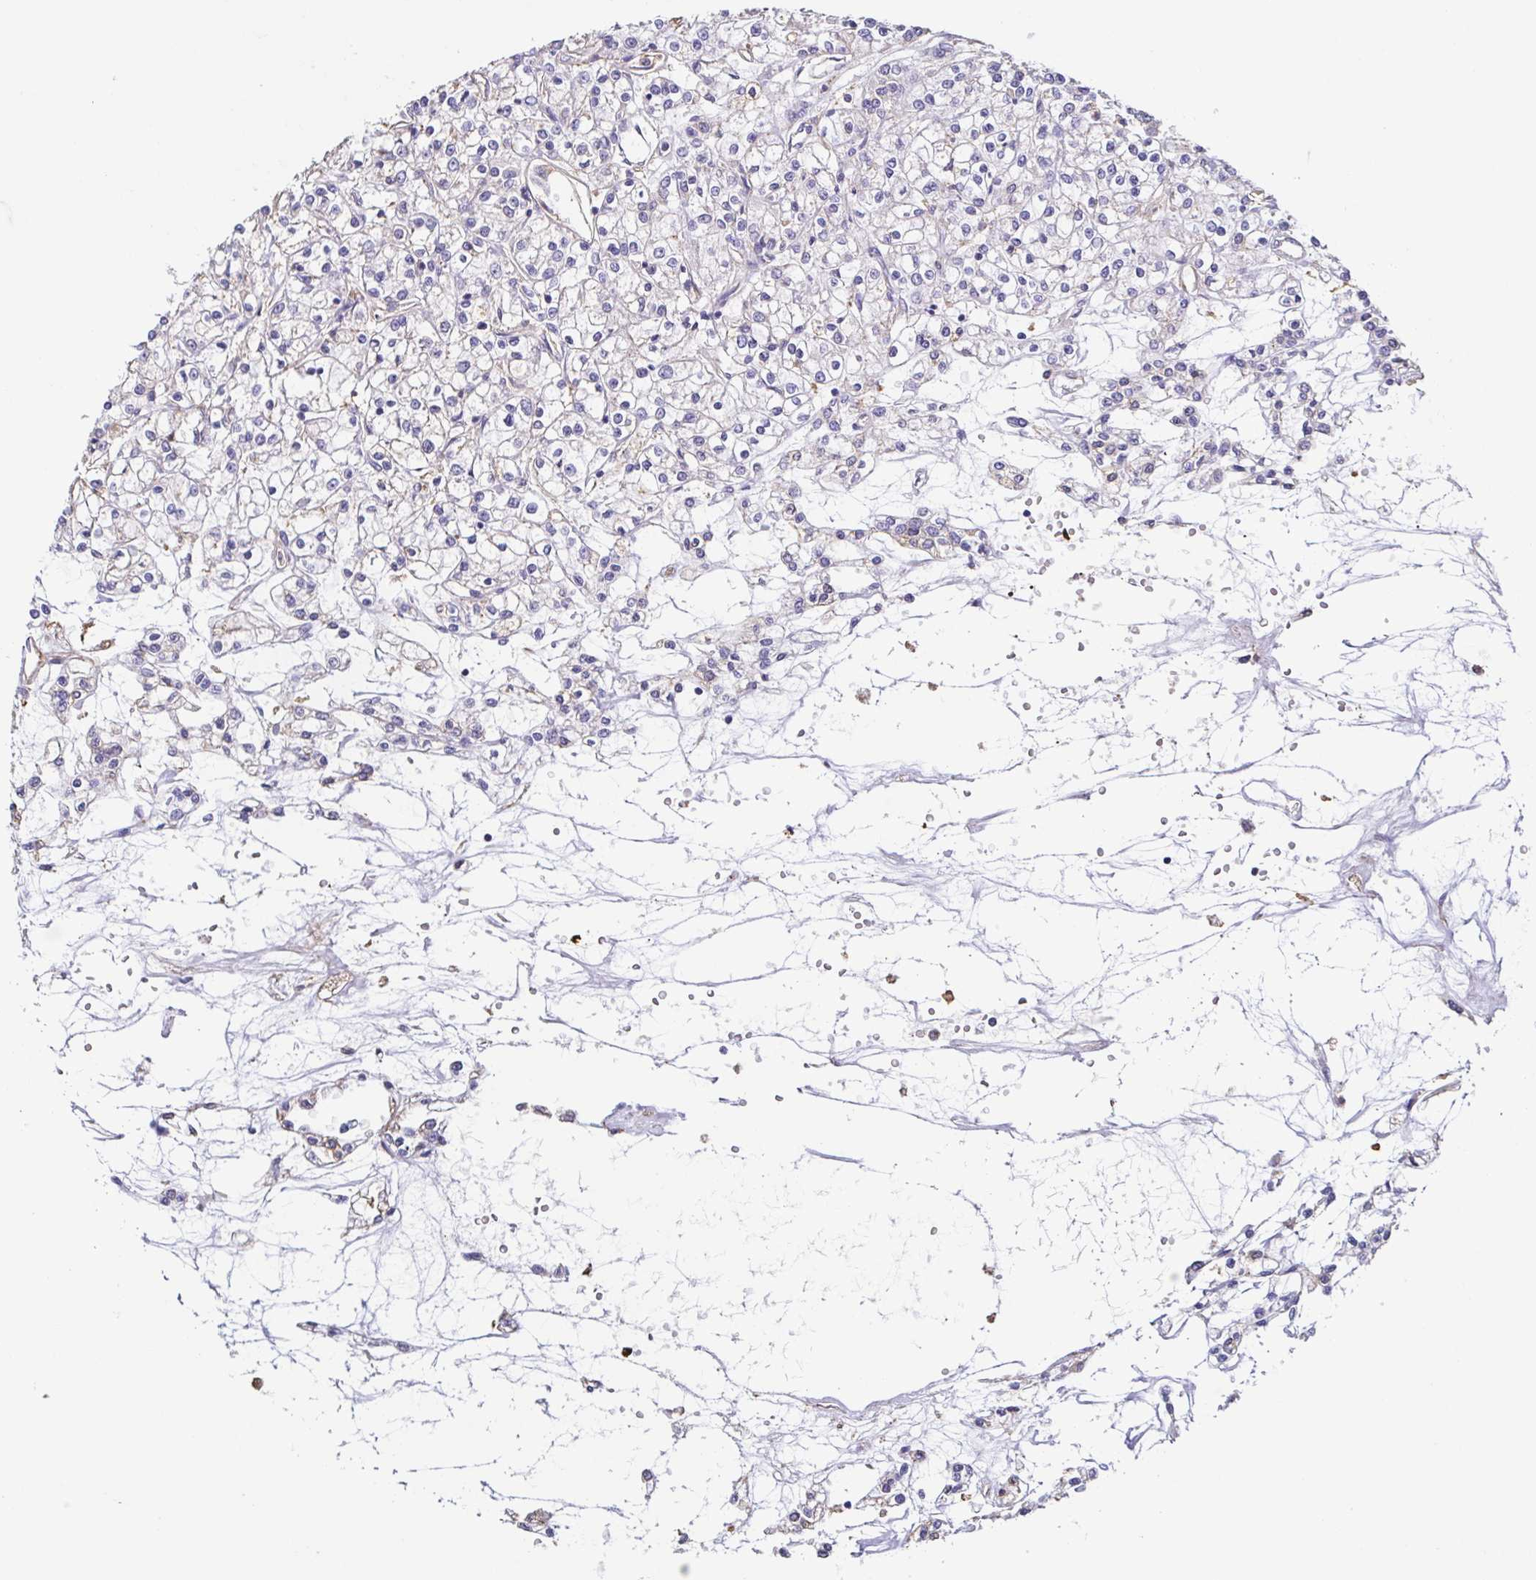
{"staining": {"intensity": "negative", "quantity": "none", "location": "none"}, "tissue": "renal cancer", "cell_type": "Tumor cells", "image_type": "cancer", "snomed": [{"axis": "morphology", "description": "Adenocarcinoma, NOS"}, {"axis": "topography", "description": "Kidney"}], "caption": "Immunohistochemical staining of human renal cancer (adenocarcinoma) displays no significant positivity in tumor cells.", "gene": "ANXA10", "patient": {"sex": "female", "age": 59}}